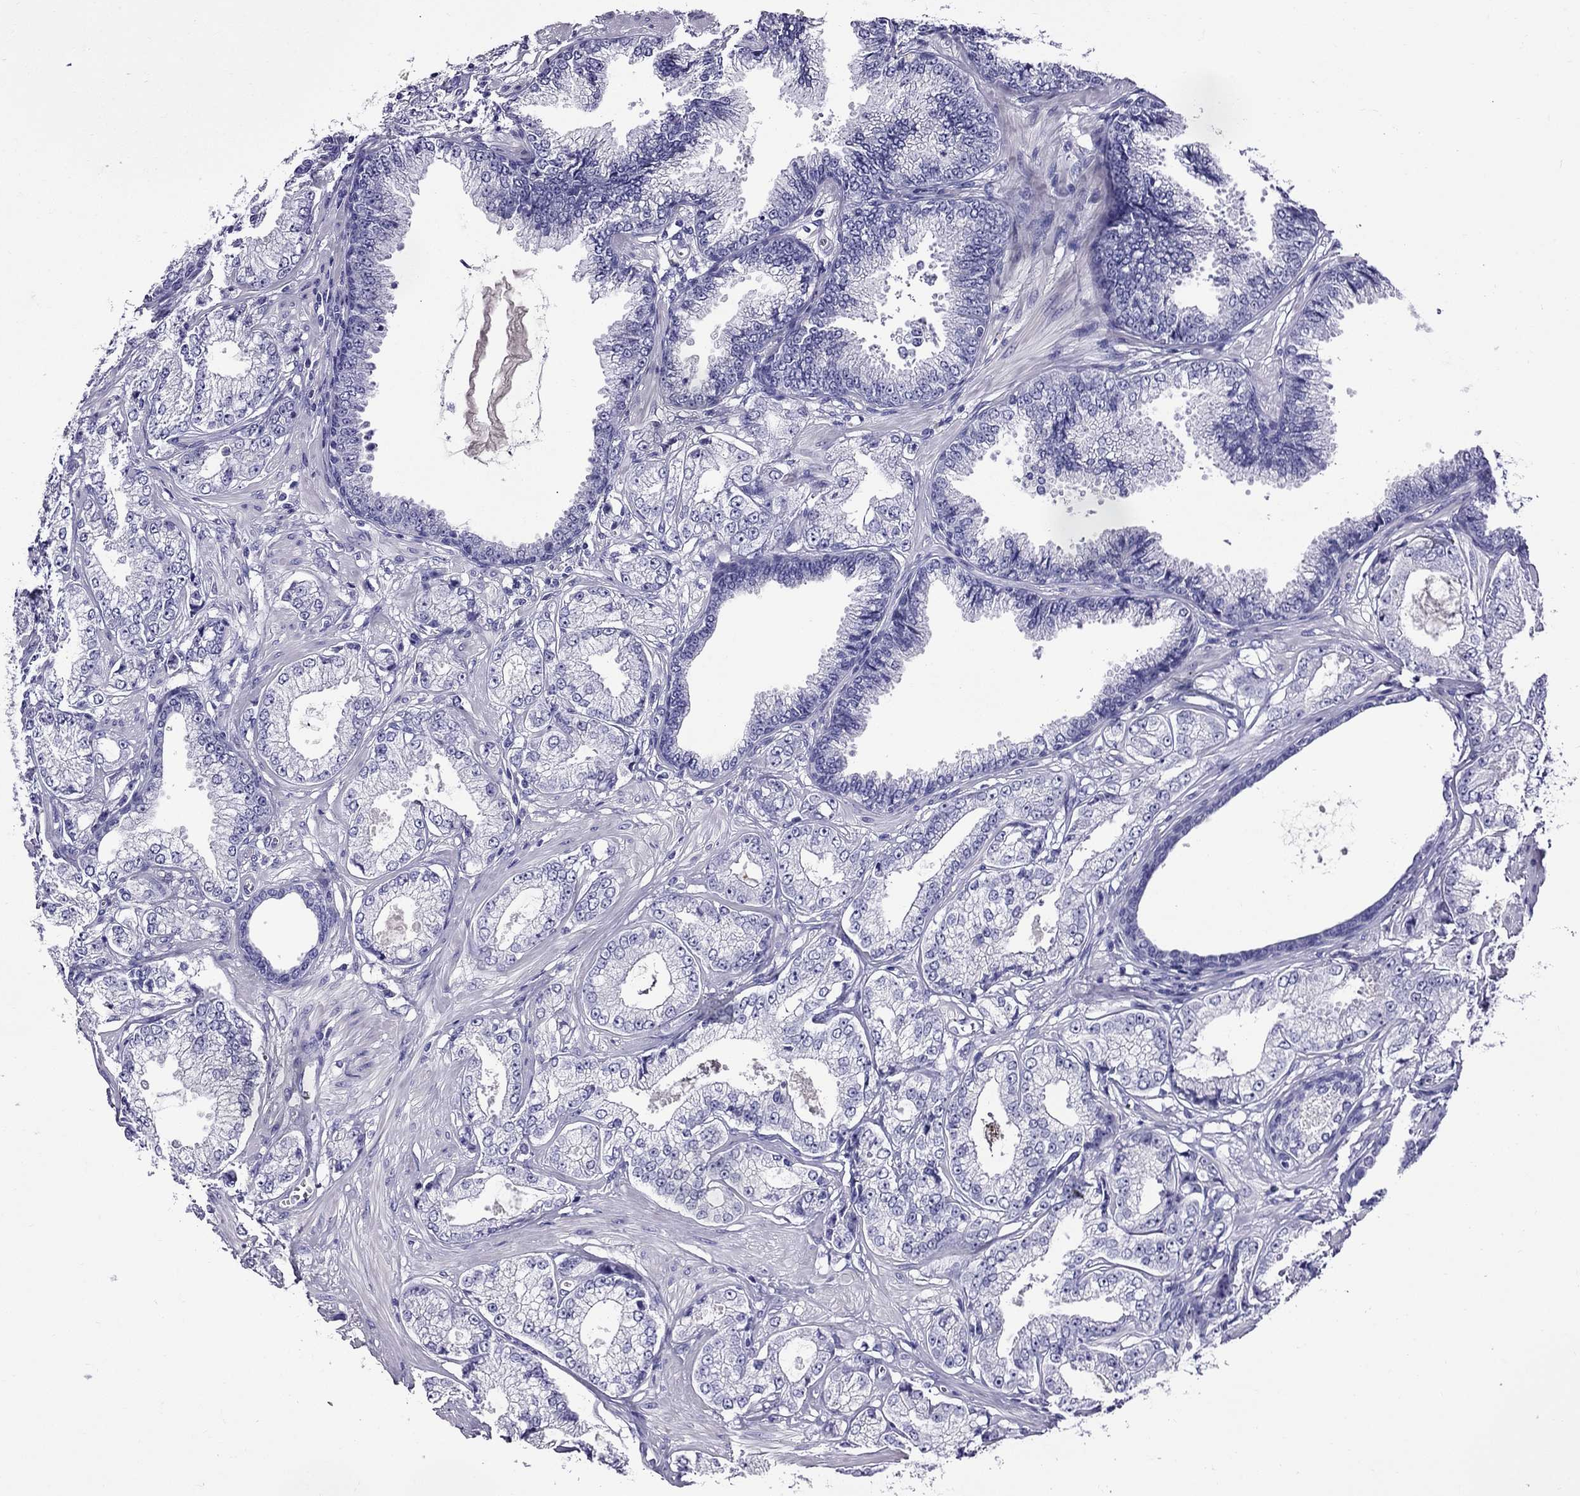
{"staining": {"intensity": "negative", "quantity": "none", "location": "none"}, "tissue": "prostate cancer", "cell_type": "Tumor cells", "image_type": "cancer", "snomed": [{"axis": "morphology", "description": "Adenocarcinoma, NOS"}, {"axis": "topography", "description": "Prostate"}], "caption": "Immunohistochemistry (IHC) photomicrograph of neoplastic tissue: prostate cancer (adenocarcinoma) stained with DAB shows no significant protein expression in tumor cells. (Stains: DAB immunohistochemistry with hematoxylin counter stain, Microscopy: brightfield microscopy at high magnification).", "gene": "ERC2", "patient": {"sex": "male", "age": 64}}